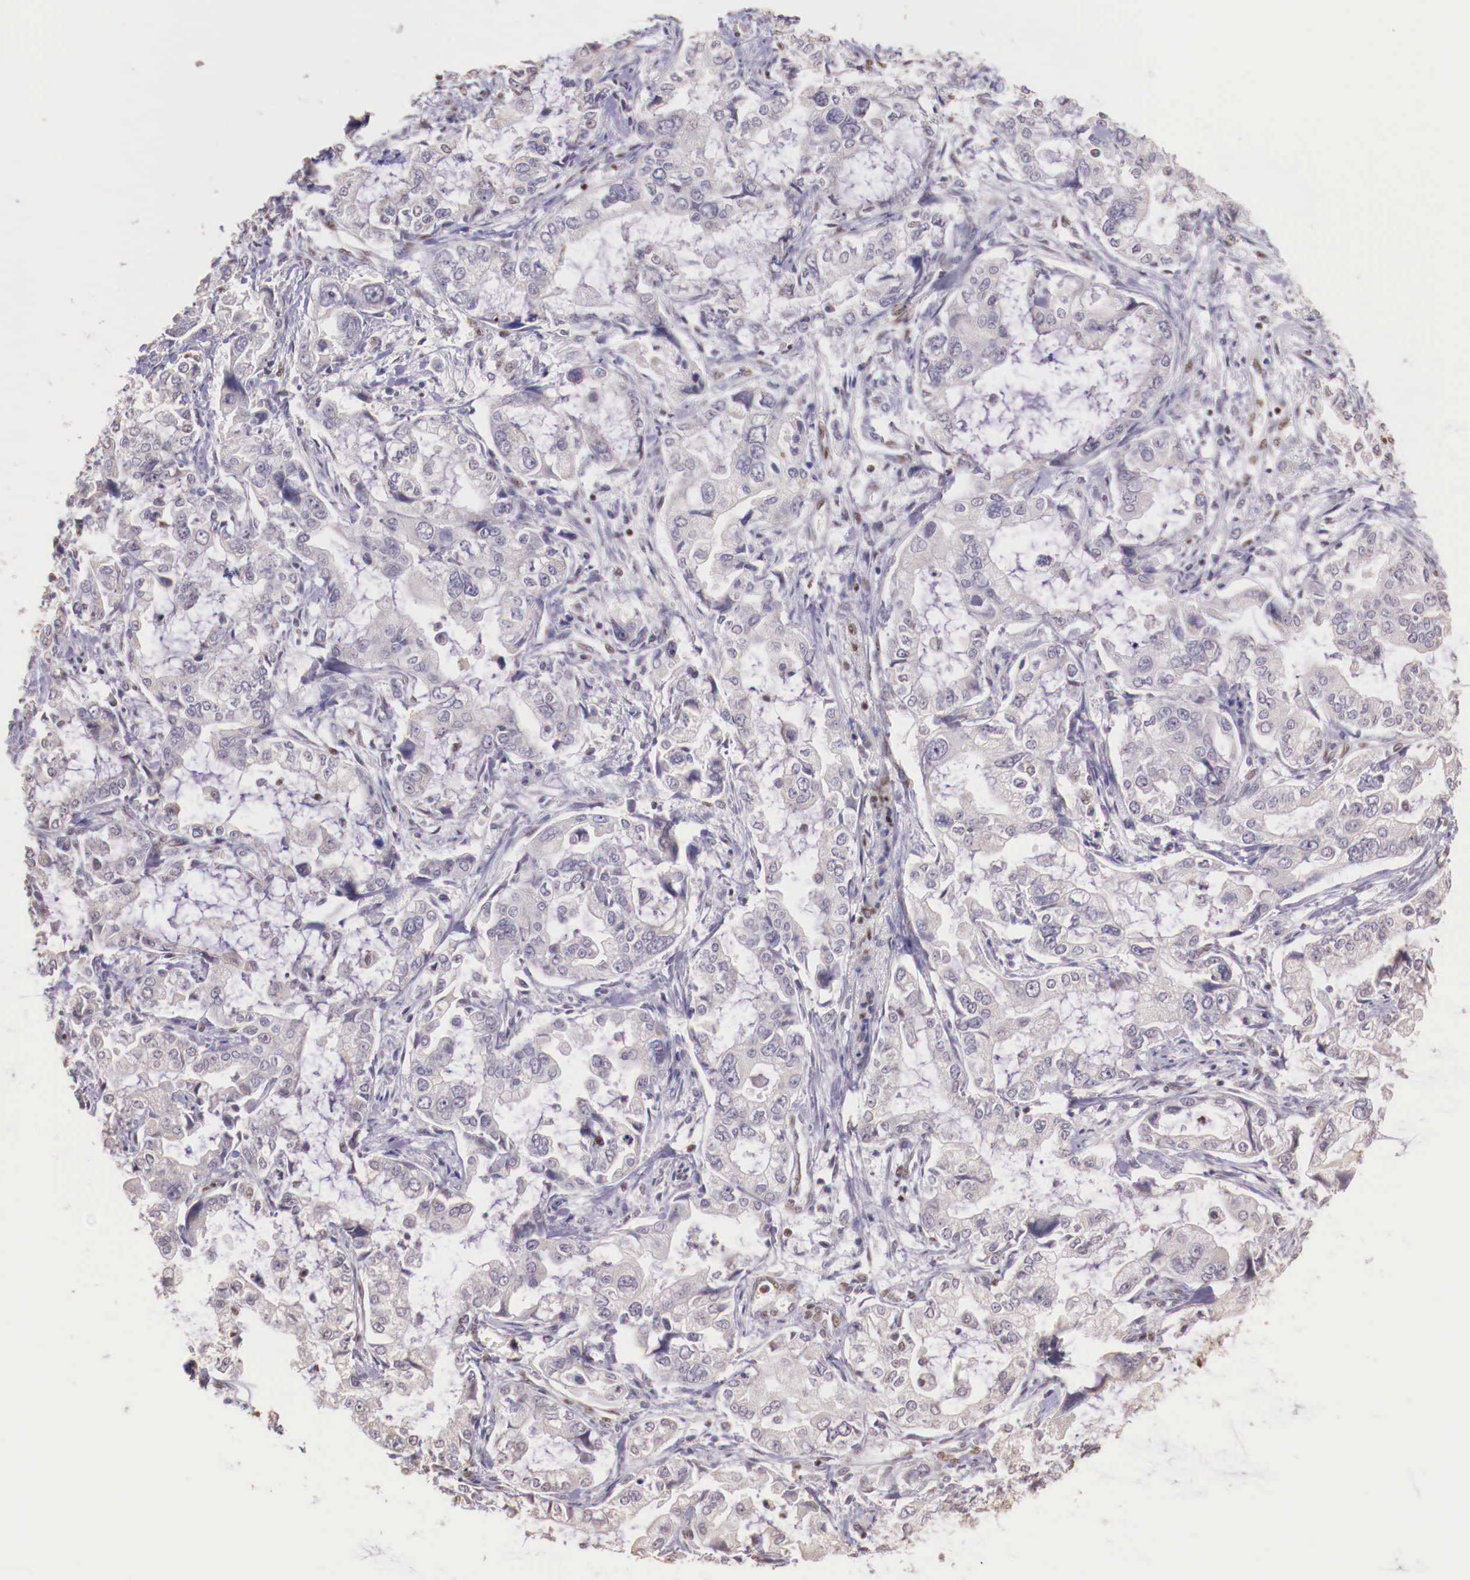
{"staining": {"intensity": "negative", "quantity": "none", "location": "none"}, "tissue": "stomach cancer", "cell_type": "Tumor cells", "image_type": "cancer", "snomed": [{"axis": "morphology", "description": "Adenocarcinoma, NOS"}, {"axis": "topography", "description": "Pancreas"}, {"axis": "topography", "description": "Stomach, upper"}], "caption": "Immunohistochemistry micrograph of adenocarcinoma (stomach) stained for a protein (brown), which exhibits no staining in tumor cells.", "gene": "SP1", "patient": {"sex": "male", "age": 77}}